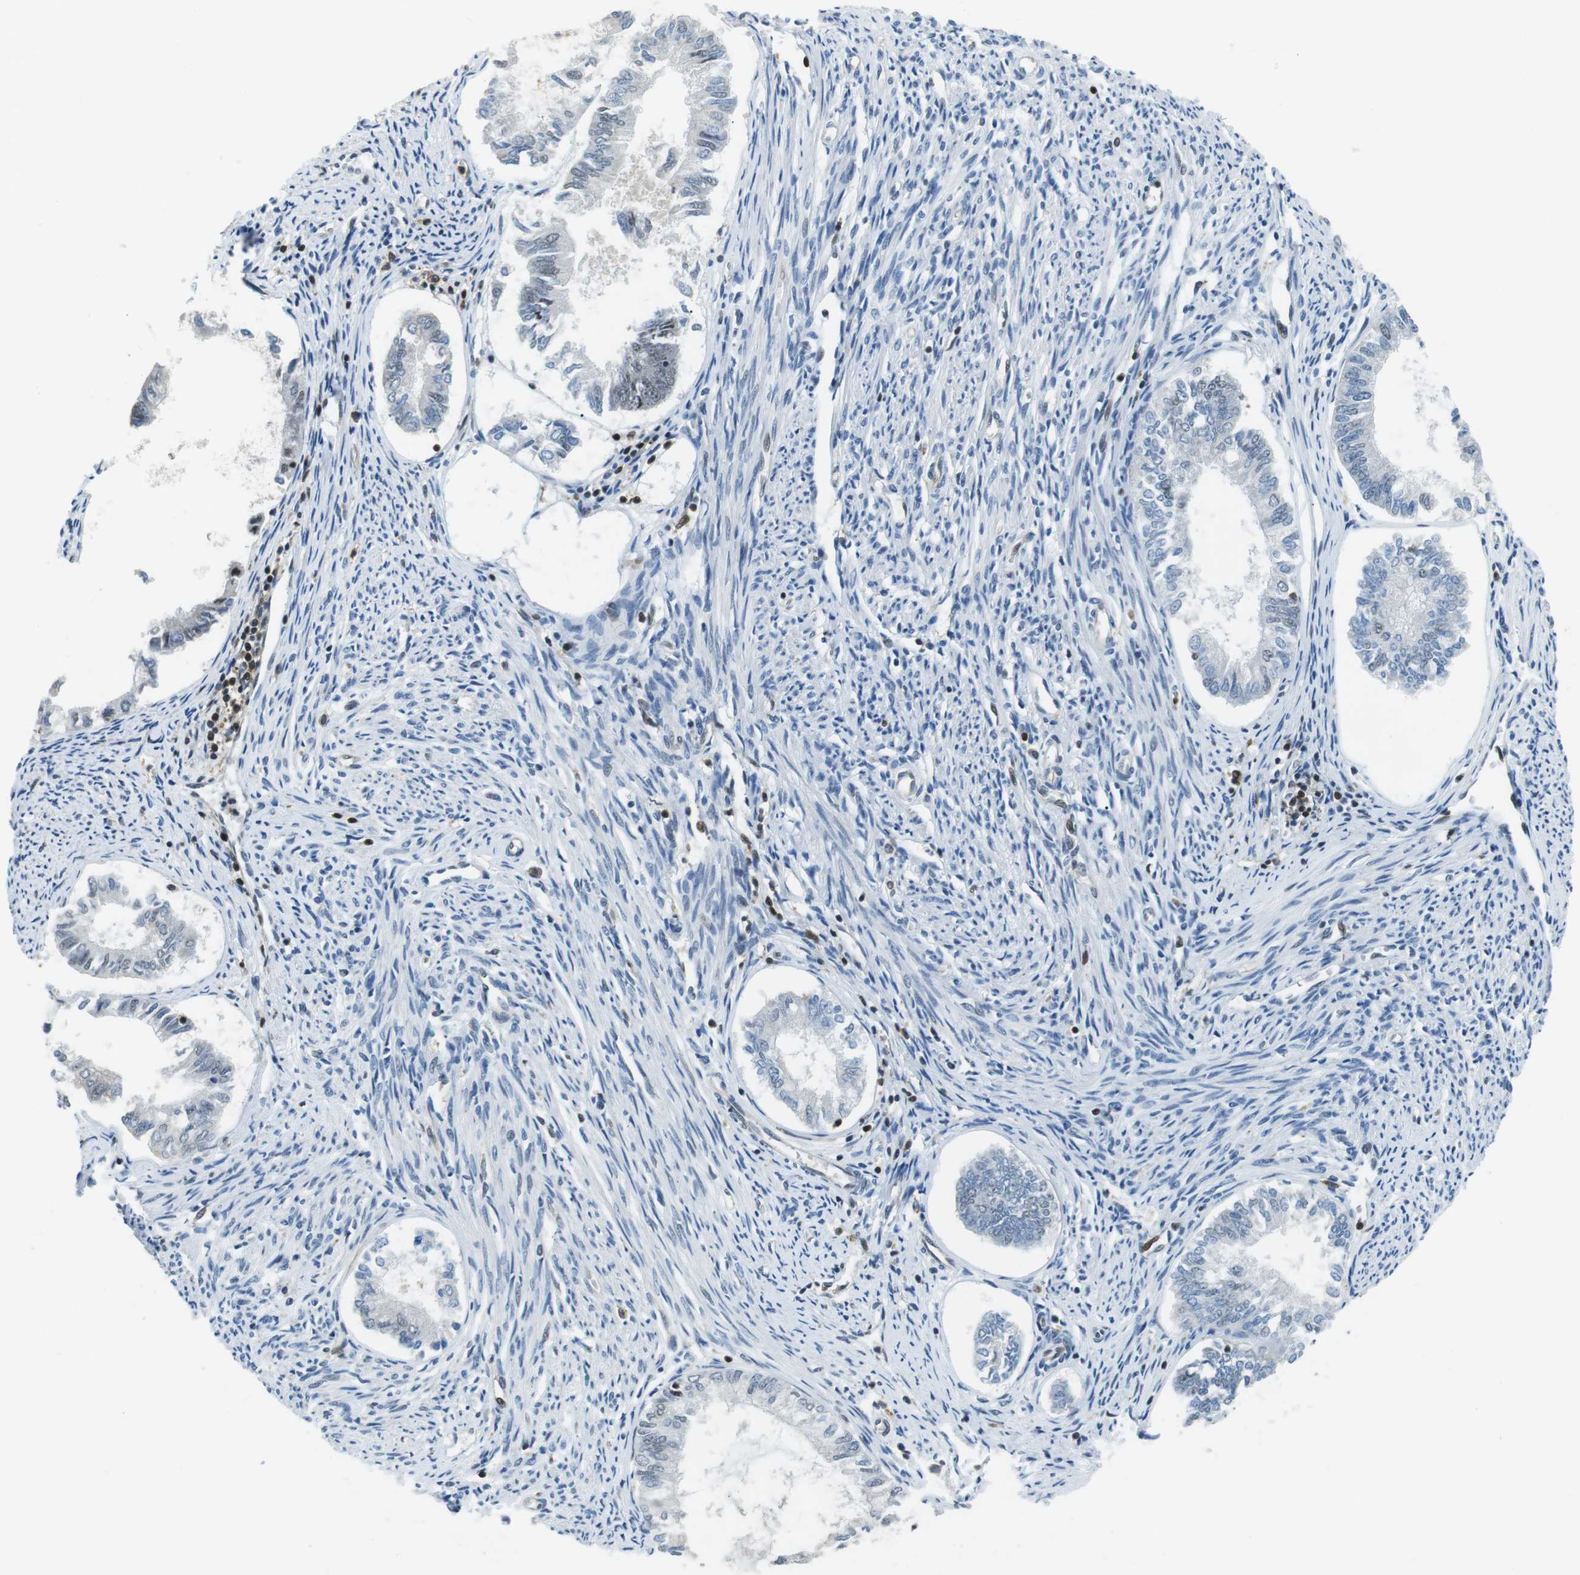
{"staining": {"intensity": "weak", "quantity": "<25%", "location": "nuclear"}, "tissue": "endometrial cancer", "cell_type": "Tumor cells", "image_type": "cancer", "snomed": [{"axis": "morphology", "description": "Adenocarcinoma, NOS"}, {"axis": "topography", "description": "Endometrium"}], "caption": "Immunohistochemistry (IHC) micrograph of neoplastic tissue: human endometrial cancer stained with DAB displays no significant protein staining in tumor cells.", "gene": "STK10", "patient": {"sex": "female", "age": 86}}